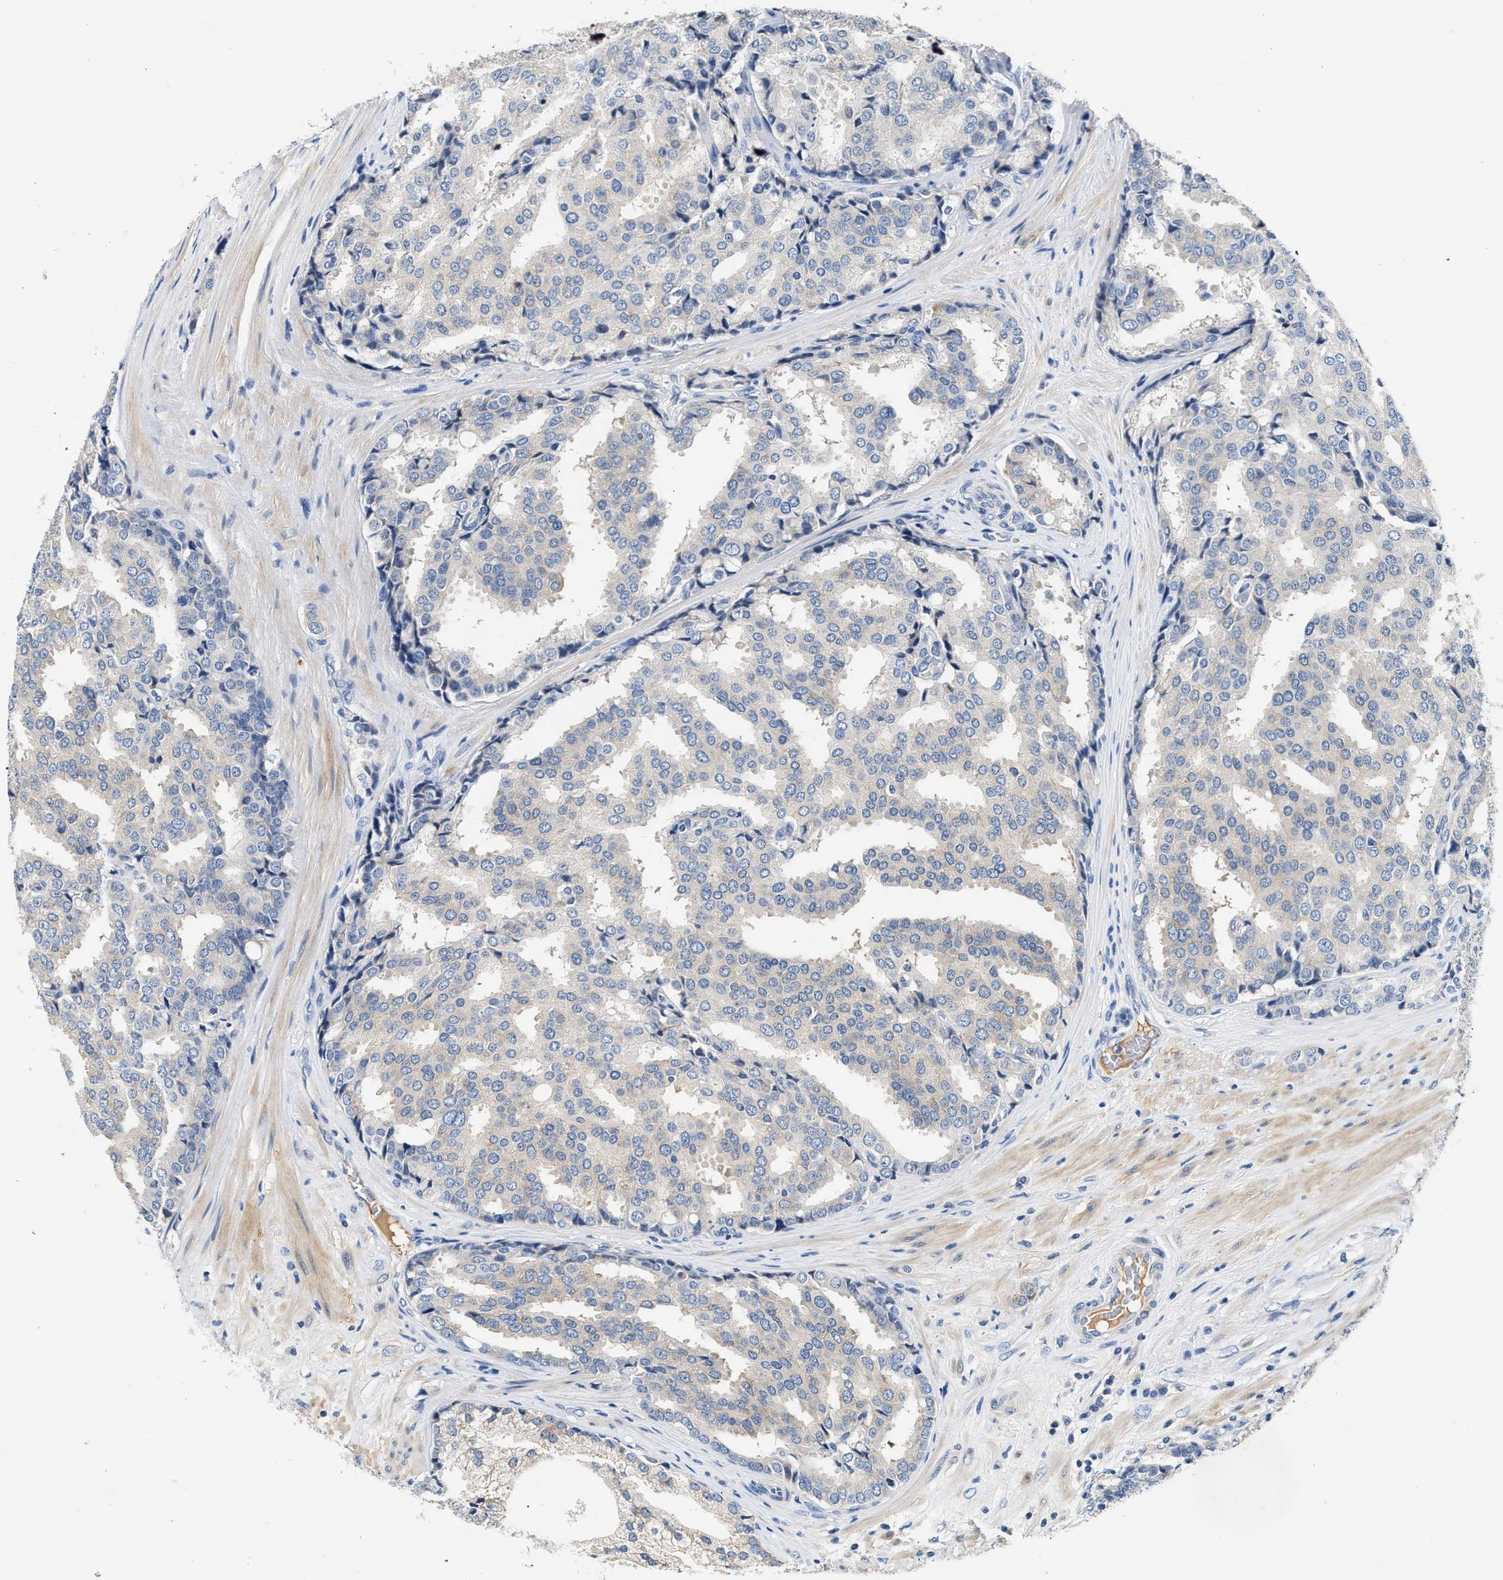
{"staining": {"intensity": "negative", "quantity": "none", "location": "none"}, "tissue": "prostate cancer", "cell_type": "Tumor cells", "image_type": "cancer", "snomed": [{"axis": "morphology", "description": "Adenocarcinoma, High grade"}, {"axis": "topography", "description": "Prostate"}], "caption": "Tumor cells are negative for protein expression in human prostate cancer. (Stains: DAB (3,3'-diaminobenzidine) immunohistochemistry with hematoxylin counter stain, Microscopy: brightfield microscopy at high magnification).", "gene": "TUT7", "patient": {"sex": "male", "age": 50}}